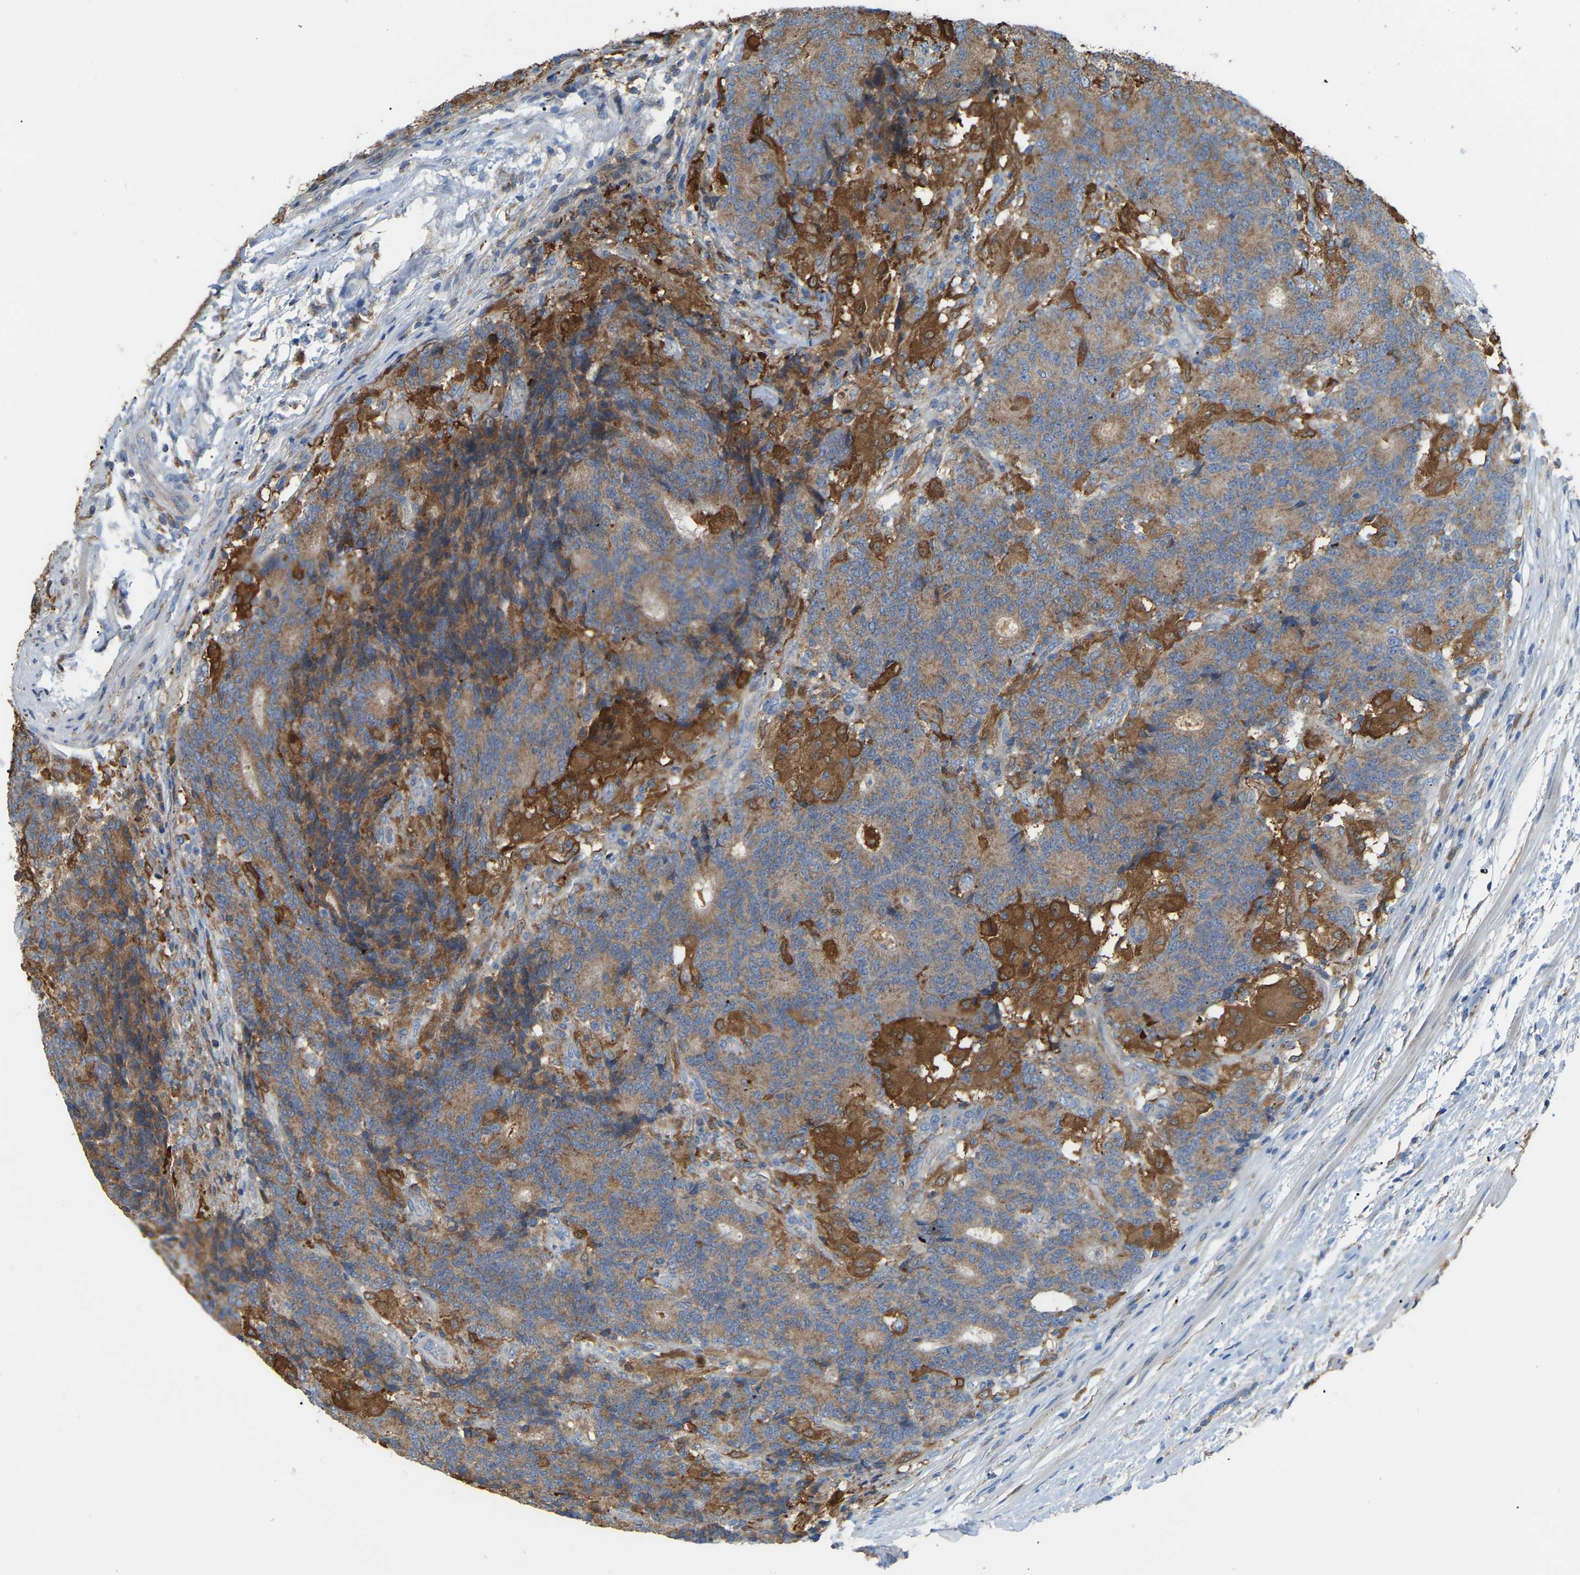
{"staining": {"intensity": "moderate", "quantity": ">75%", "location": "cytoplasmic/membranous"}, "tissue": "colorectal cancer", "cell_type": "Tumor cells", "image_type": "cancer", "snomed": [{"axis": "morphology", "description": "Normal tissue, NOS"}, {"axis": "morphology", "description": "Adenocarcinoma, NOS"}, {"axis": "topography", "description": "Colon"}], "caption": "Colorectal cancer (adenocarcinoma) was stained to show a protein in brown. There is medium levels of moderate cytoplasmic/membranous staining in about >75% of tumor cells. The protein is stained brown, and the nuclei are stained in blue (DAB IHC with brightfield microscopy, high magnification).", "gene": "CROT", "patient": {"sex": "female", "age": 75}}